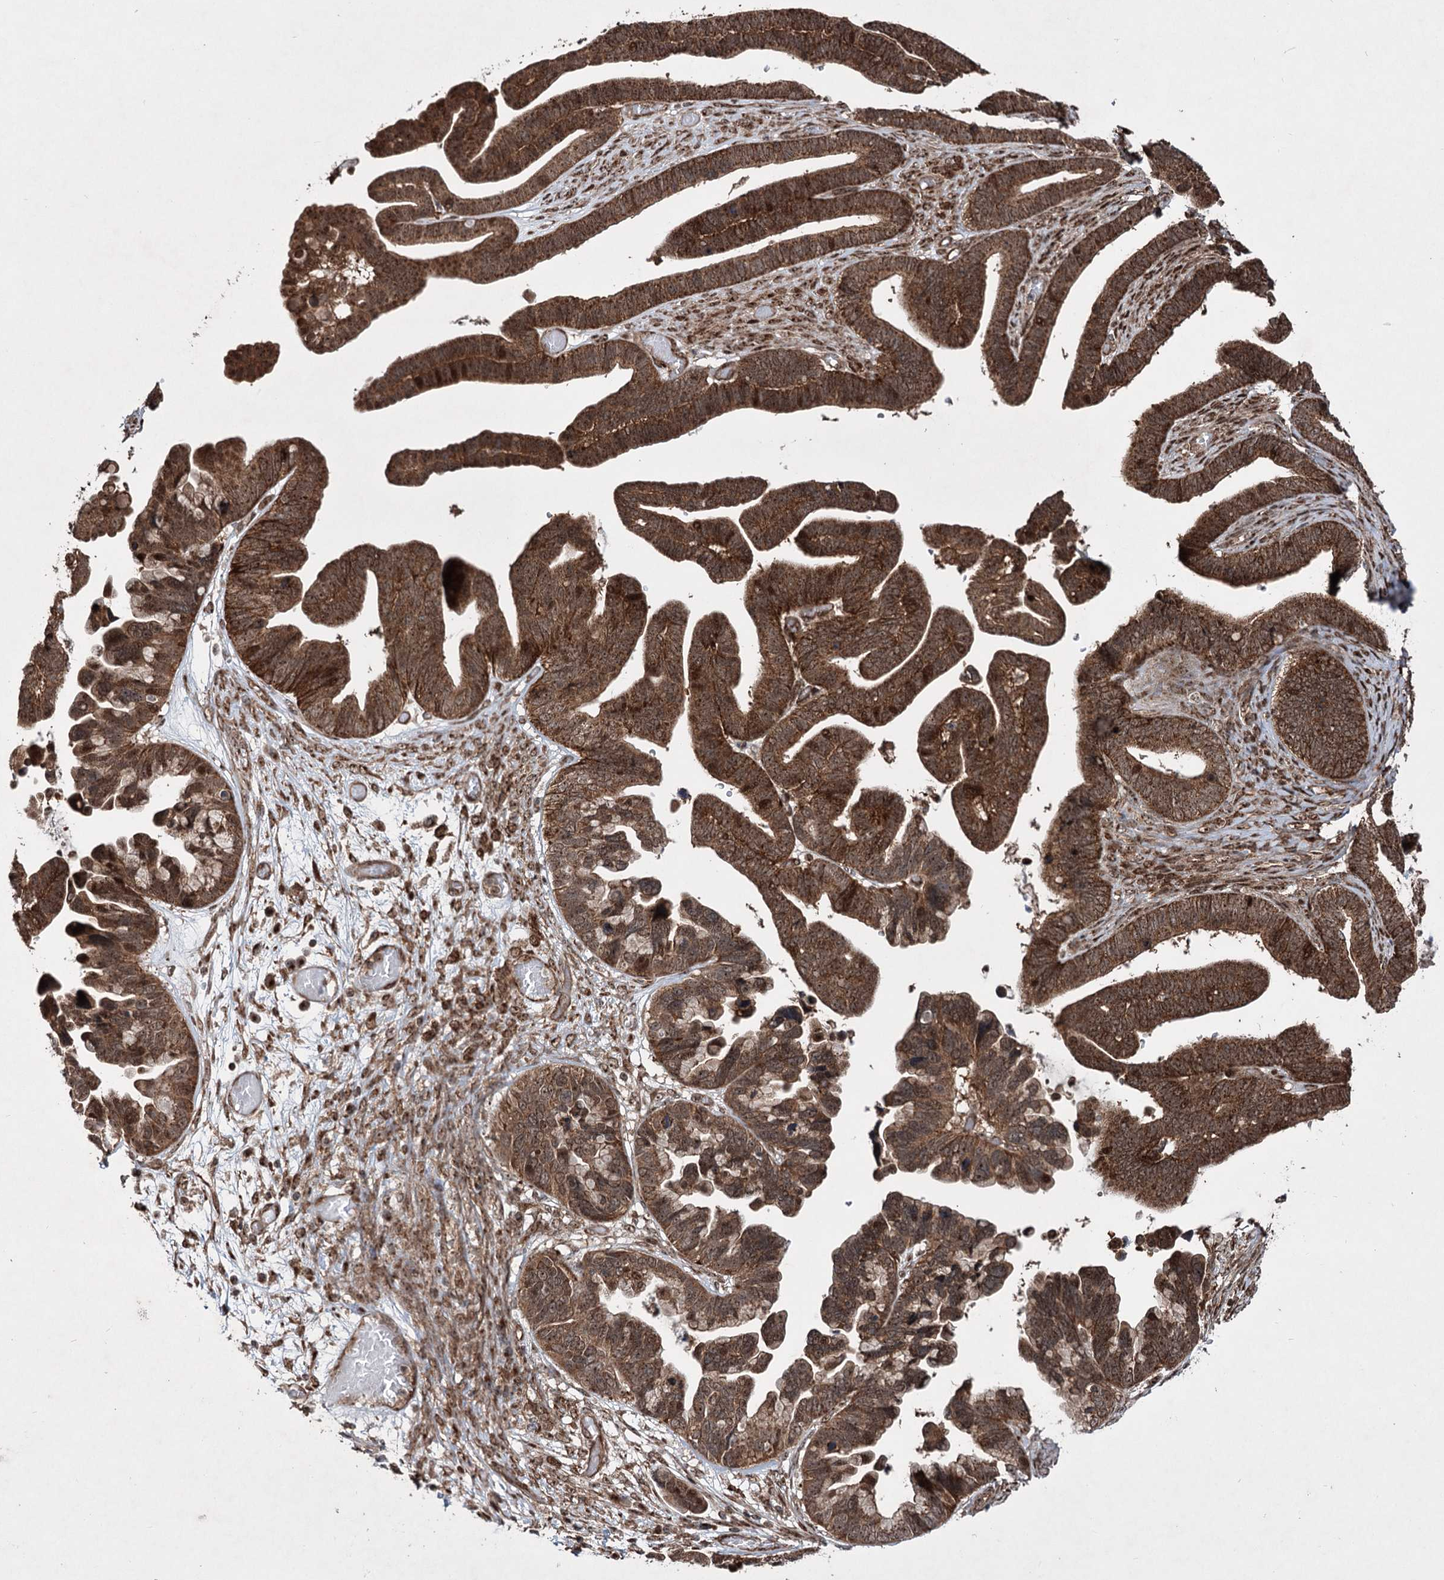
{"staining": {"intensity": "strong", "quantity": ">75%", "location": "cytoplasmic/membranous,nuclear"}, "tissue": "ovarian cancer", "cell_type": "Tumor cells", "image_type": "cancer", "snomed": [{"axis": "morphology", "description": "Cystadenocarcinoma, serous, NOS"}, {"axis": "topography", "description": "Ovary"}], "caption": "Immunohistochemistry of human serous cystadenocarcinoma (ovarian) shows high levels of strong cytoplasmic/membranous and nuclear expression in about >75% of tumor cells.", "gene": "SERINC5", "patient": {"sex": "female", "age": 56}}